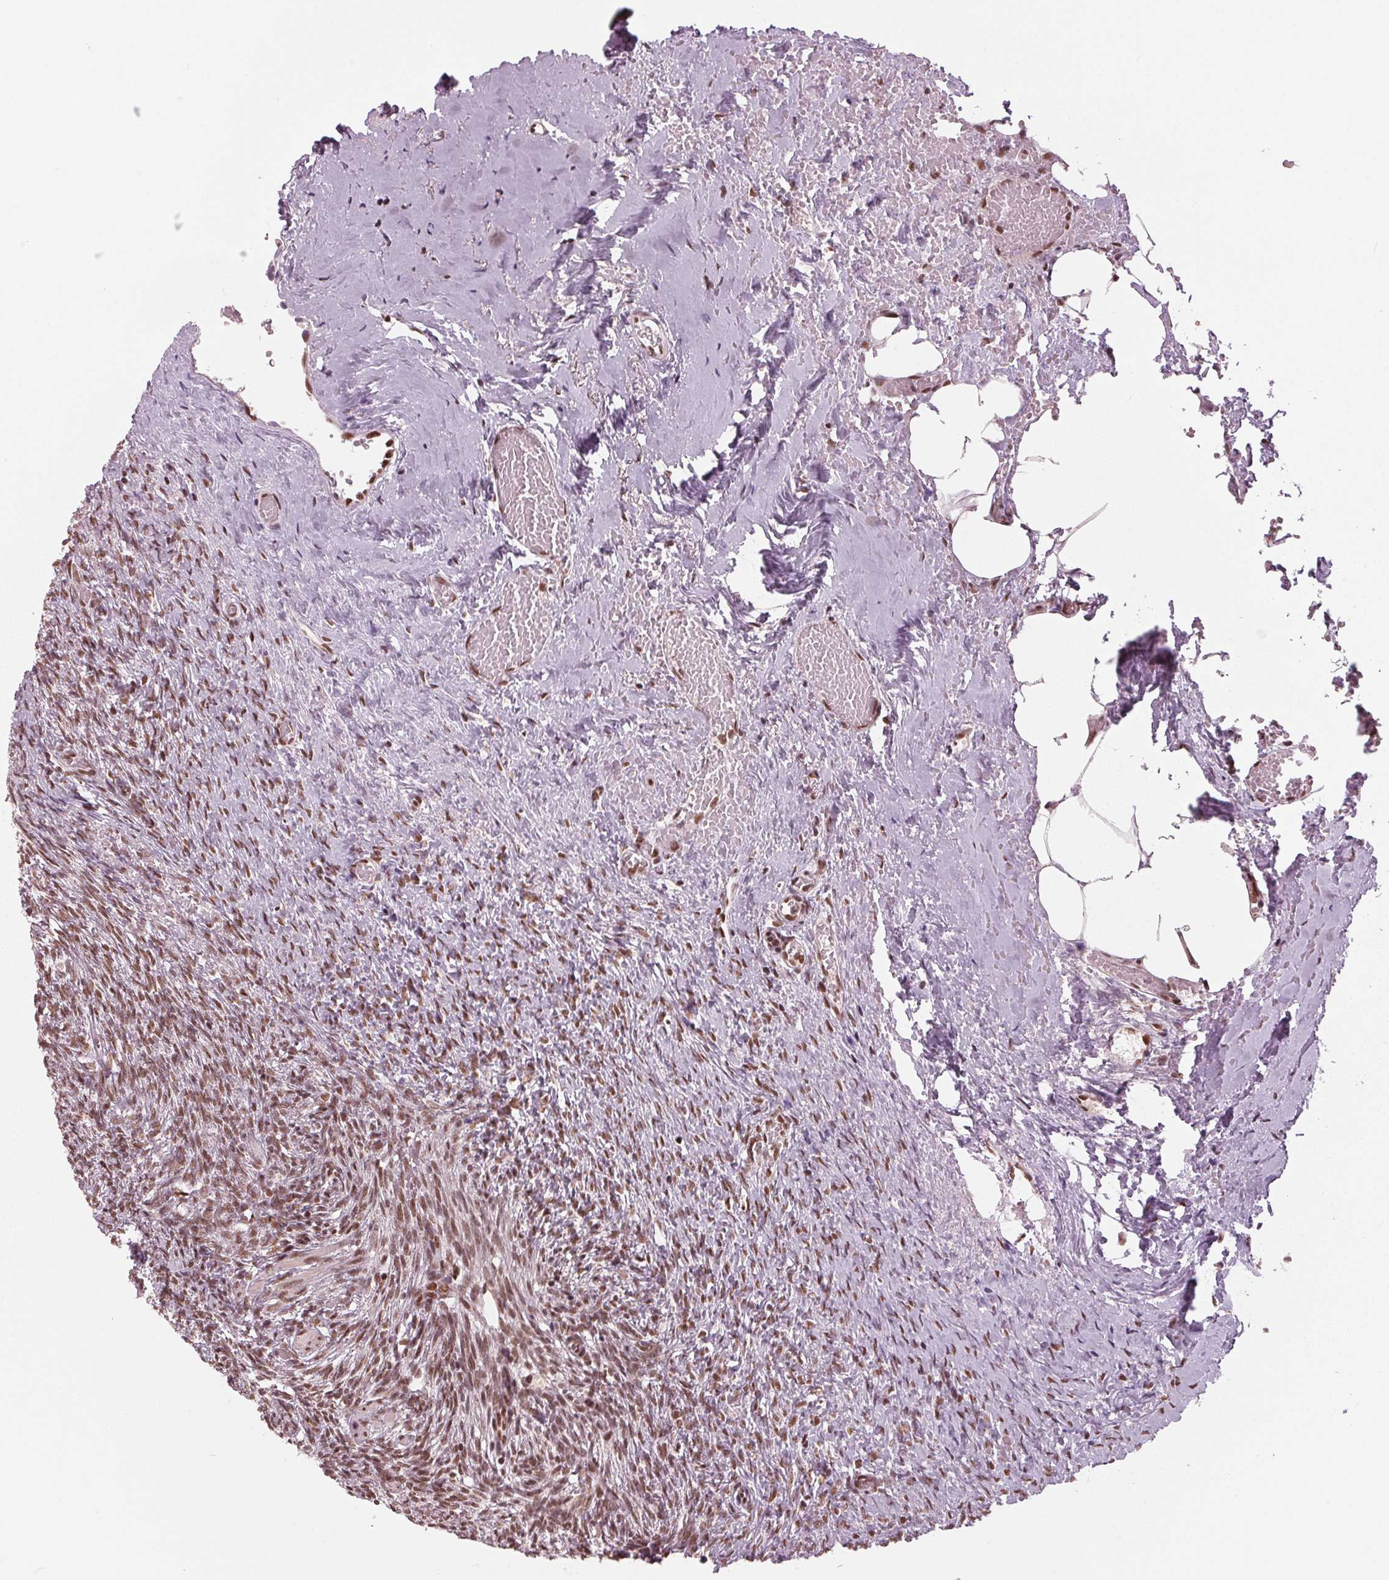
{"staining": {"intensity": "strong", "quantity": ">75%", "location": "cytoplasmic/membranous,nuclear"}, "tissue": "ovary", "cell_type": "Follicle cells", "image_type": "normal", "snomed": [{"axis": "morphology", "description": "Normal tissue, NOS"}, {"axis": "topography", "description": "Ovary"}], "caption": "This is an image of immunohistochemistry (IHC) staining of unremarkable ovary, which shows strong staining in the cytoplasmic/membranous,nuclear of follicle cells.", "gene": "LSM2", "patient": {"sex": "female", "age": 46}}